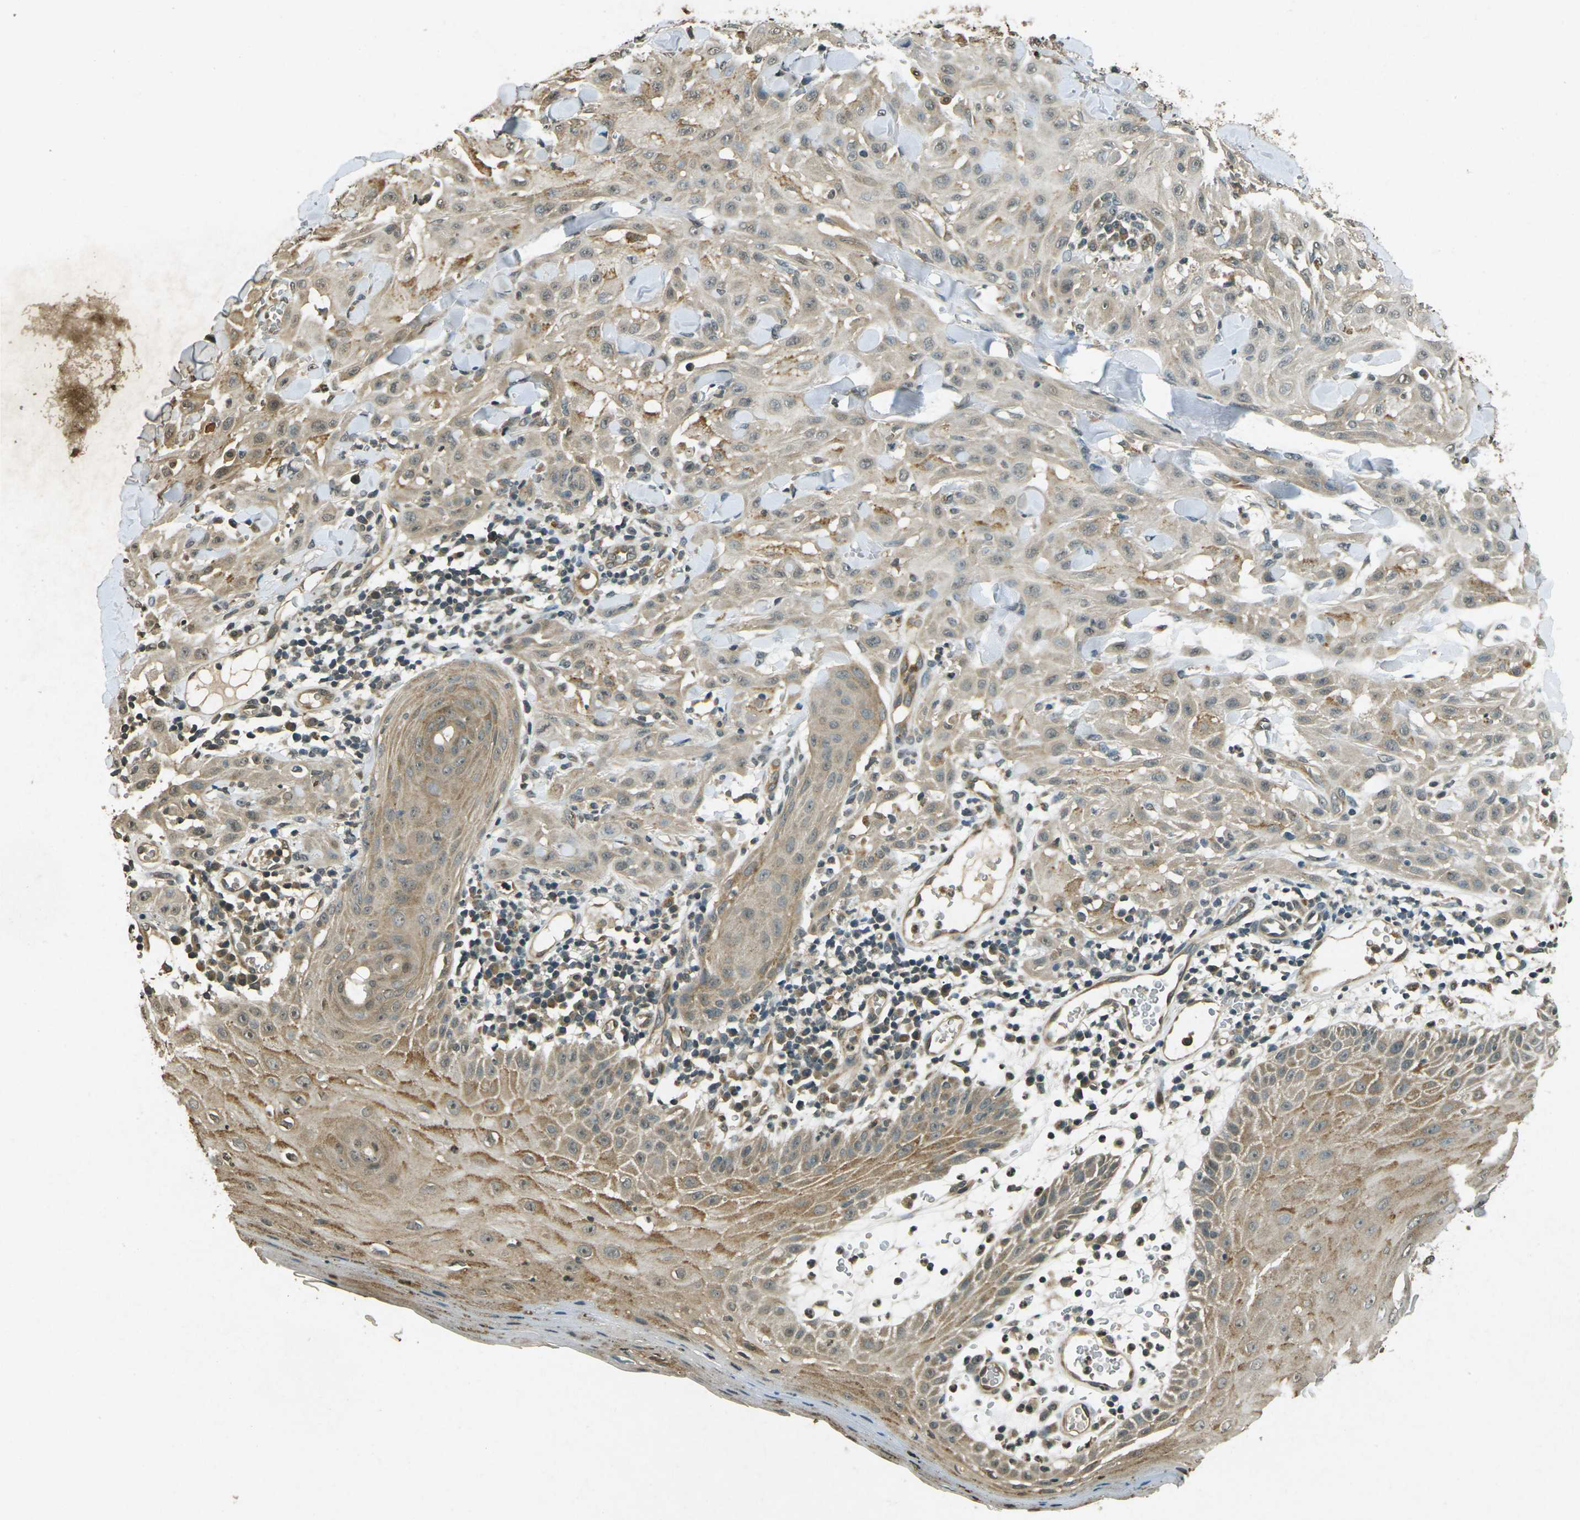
{"staining": {"intensity": "weak", "quantity": ">75%", "location": "cytoplasmic/membranous"}, "tissue": "skin cancer", "cell_type": "Tumor cells", "image_type": "cancer", "snomed": [{"axis": "morphology", "description": "Squamous cell carcinoma, NOS"}, {"axis": "topography", "description": "Skin"}], "caption": "Weak cytoplasmic/membranous protein expression is appreciated in approximately >75% of tumor cells in squamous cell carcinoma (skin).", "gene": "PDE2A", "patient": {"sex": "male", "age": 24}}